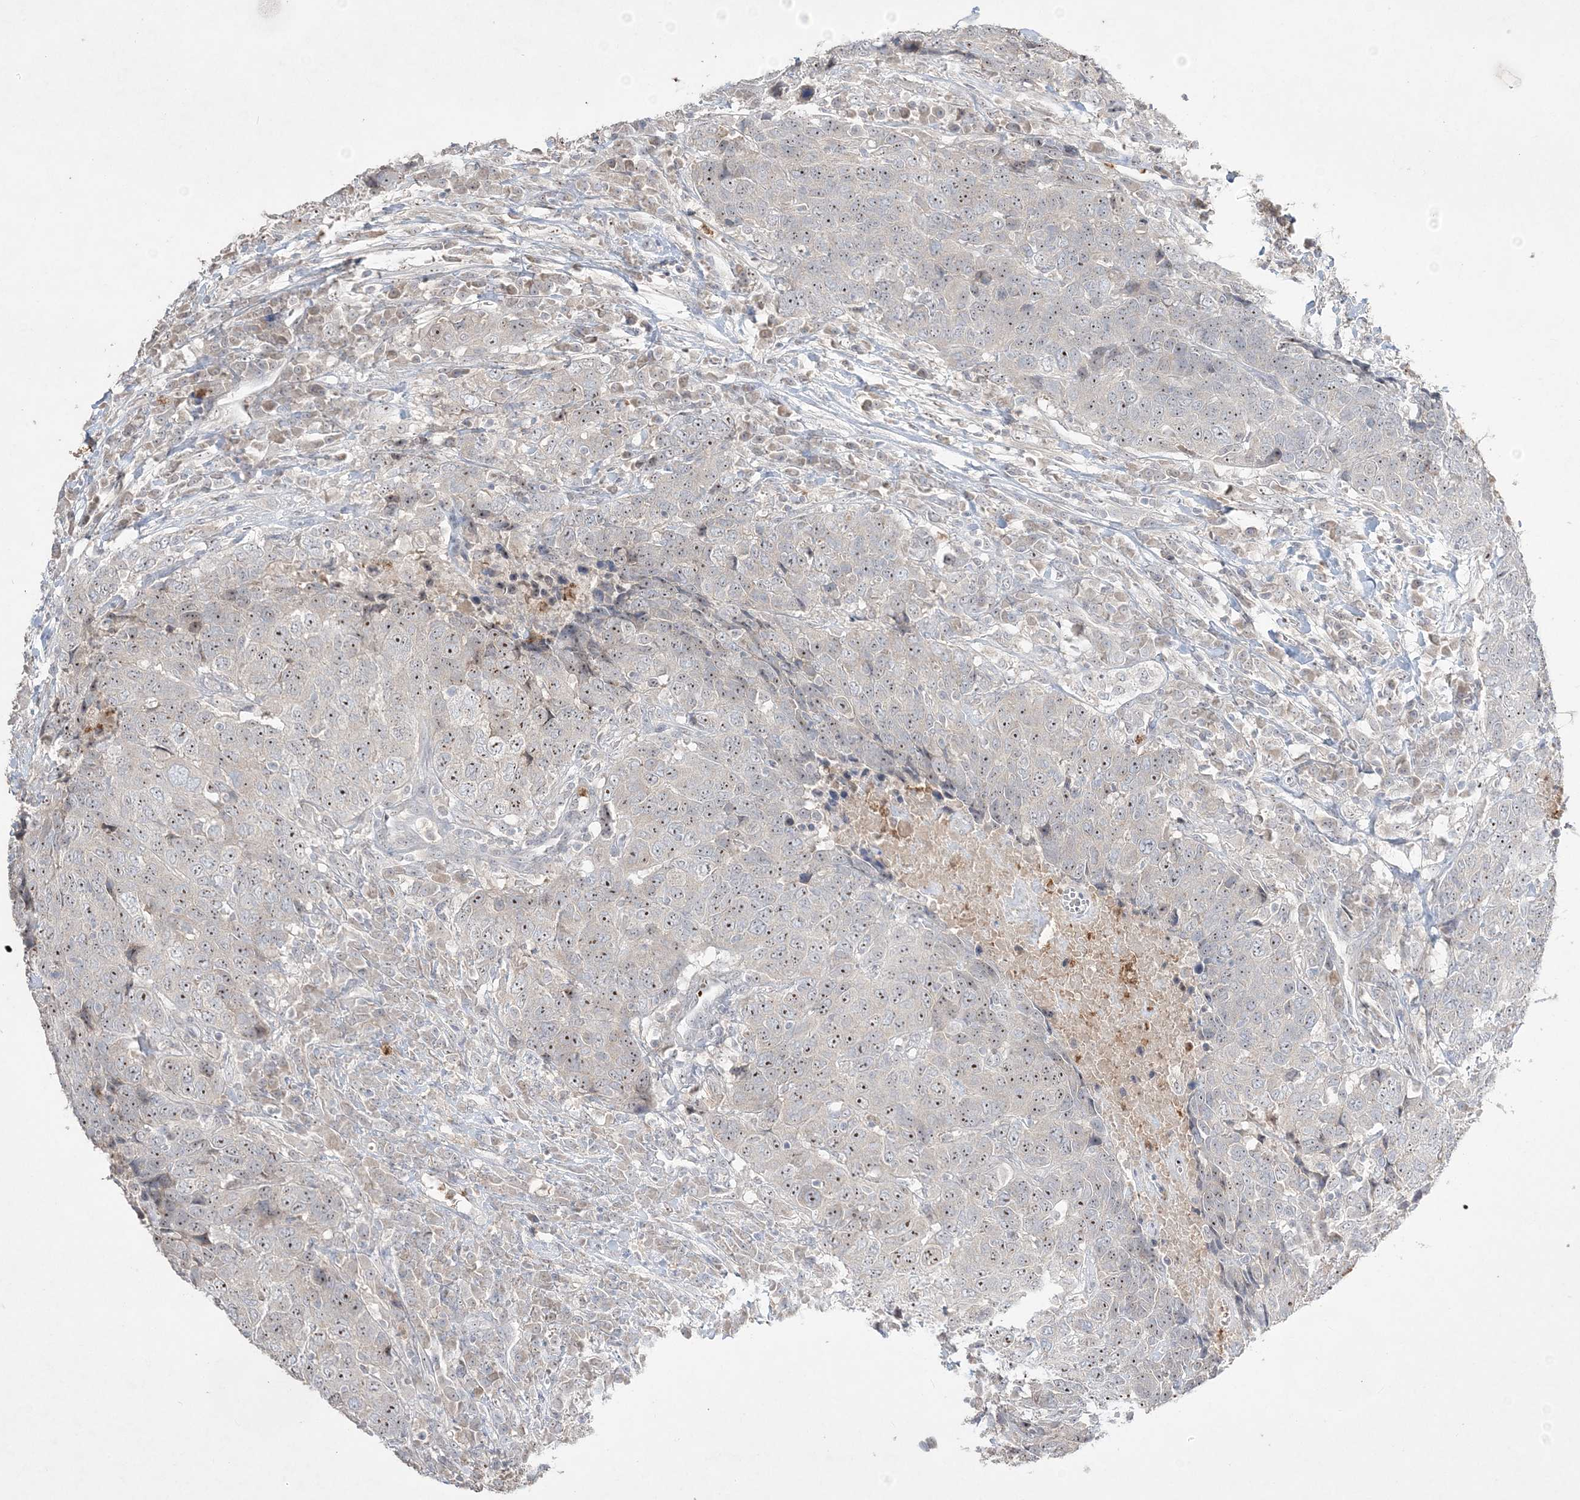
{"staining": {"intensity": "weak", "quantity": "25%-75%", "location": "nuclear"}, "tissue": "head and neck cancer", "cell_type": "Tumor cells", "image_type": "cancer", "snomed": [{"axis": "morphology", "description": "Squamous cell carcinoma, NOS"}, {"axis": "topography", "description": "Head-Neck"}], "caption": "Tumor cells display low levels of weak nuclear positivity in approximately 25%-75% of cells in head and neck cancer. The staining was performed using DAB, with brown indicating positive protein expression. Nuclei are stained blue with hematoxylin.", "gene": "NOP16", "patient": {"sex": "male", "age": 66}}